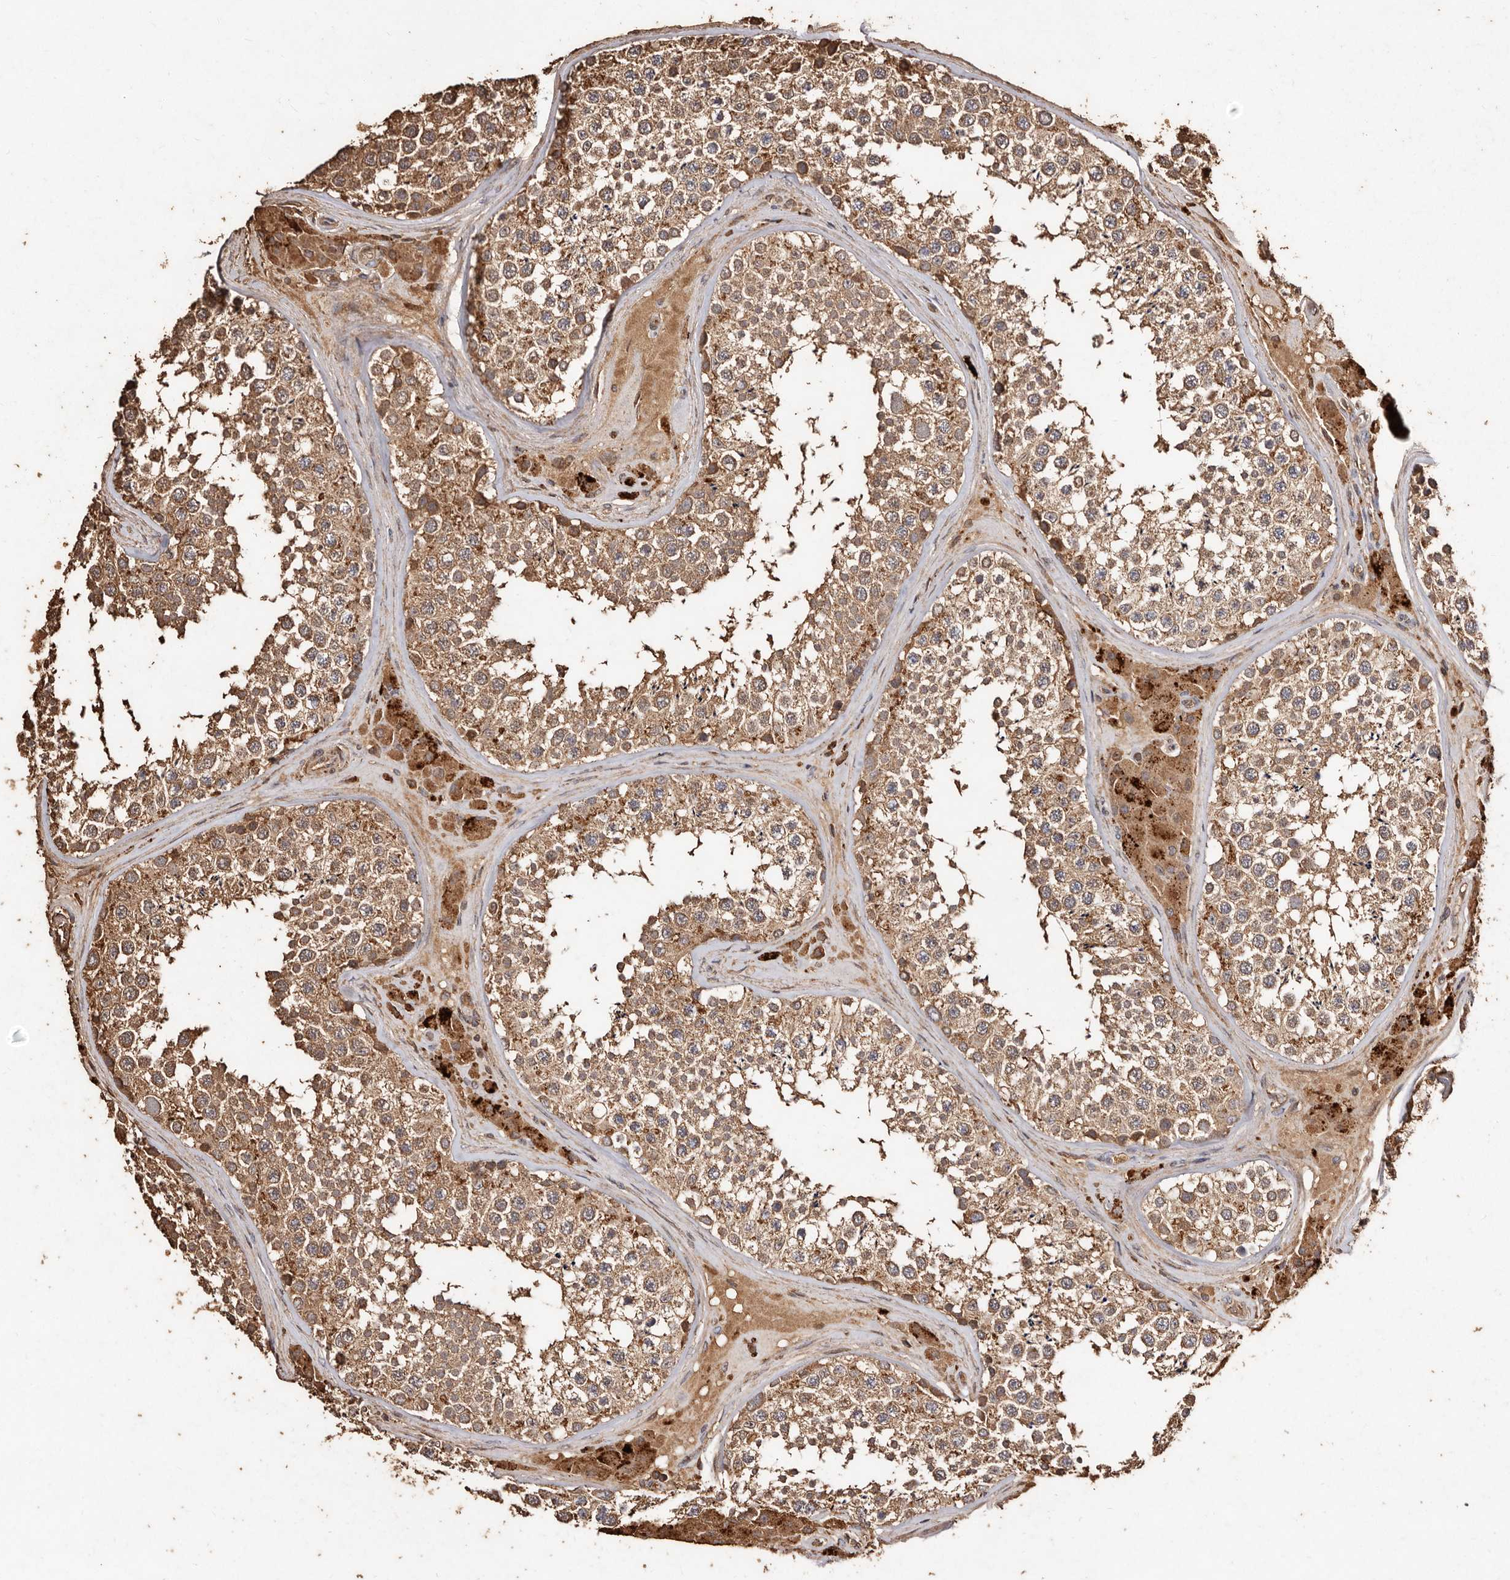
{"staining": {"intensity": "moderate", "quantity": ">75%", "location": "cytoplasmic/membranous"}, "tissue": "testis", "cell_type": "Cells in seminiferous ducts", "image_type": "normal", "snomed": [{"axis": "morphology", "description": "Normal tissue, NOS"}, {"axis": "topography", "description": "Testis"}], "caption": "Protein expression analysis of normal testis exhibits moderate cytoplasmic/membranous staining in about >75% of cells in seminiferous ducts. The protein of interest is stained brown, and the nuclei are stained in blue (DAB IHC with brightfield microscopy, high magnification).", "gene": "FARS2", "patient": {"sex": "male", "age": 46}}